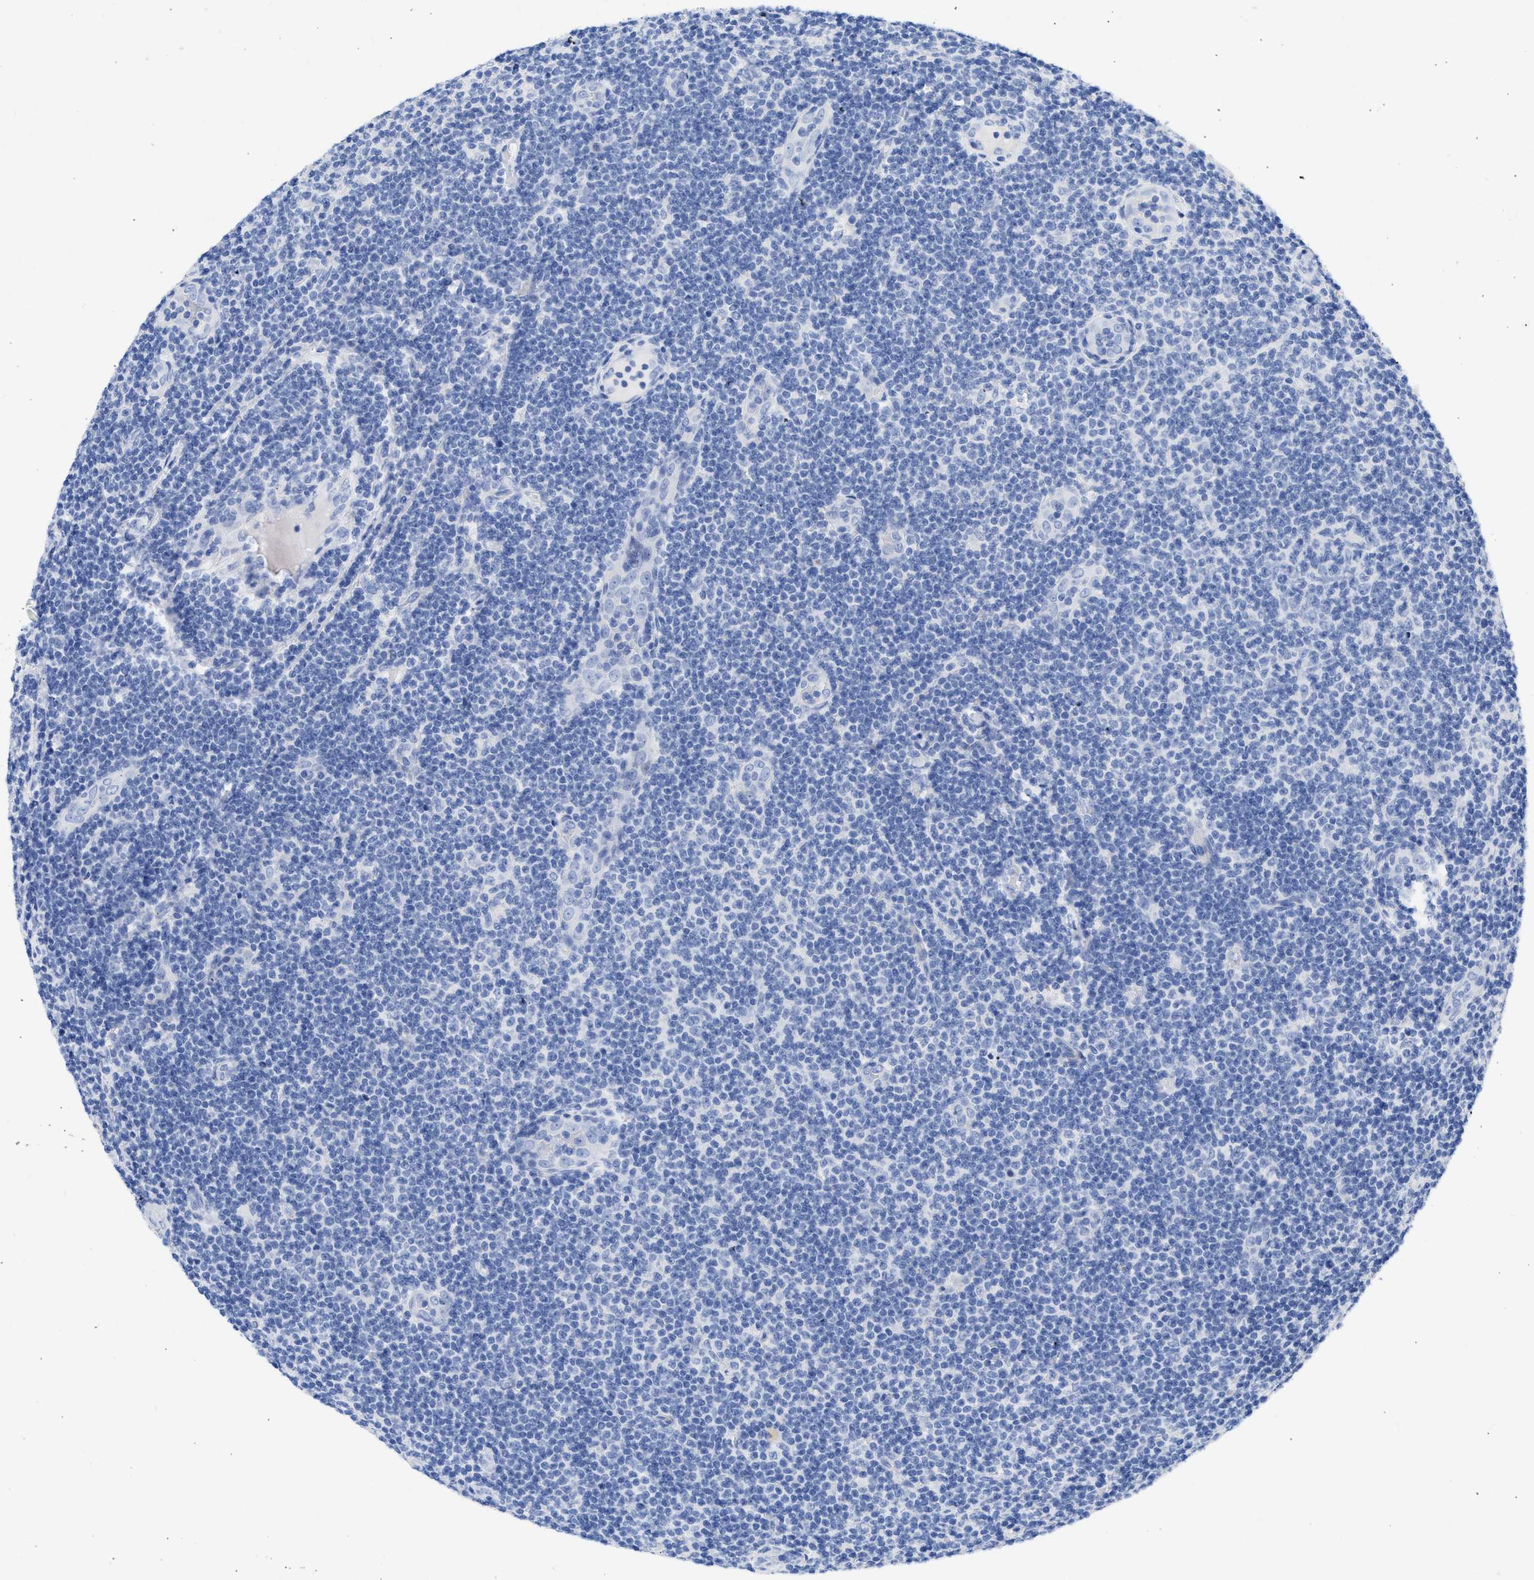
{"staining": {"intensity": "negative", "quantity": "none", "location": "none"}, "tissue": "lymphoma", "cell_type": "Tumor cells", "image_type": "cancer", "snomed": [{"axis": "morphology", "description": "Malignant lymphoma, non-Hodgkin's type, Low grade"}, {"axis": "topography", "description": "Lymph node"}], "caption": "Lymphoma was stained to show a protein in brown. There is no significant positivity in tumor cells.", "gene": "RSPH1", "patient": {"sex": "male", "age": 83}}